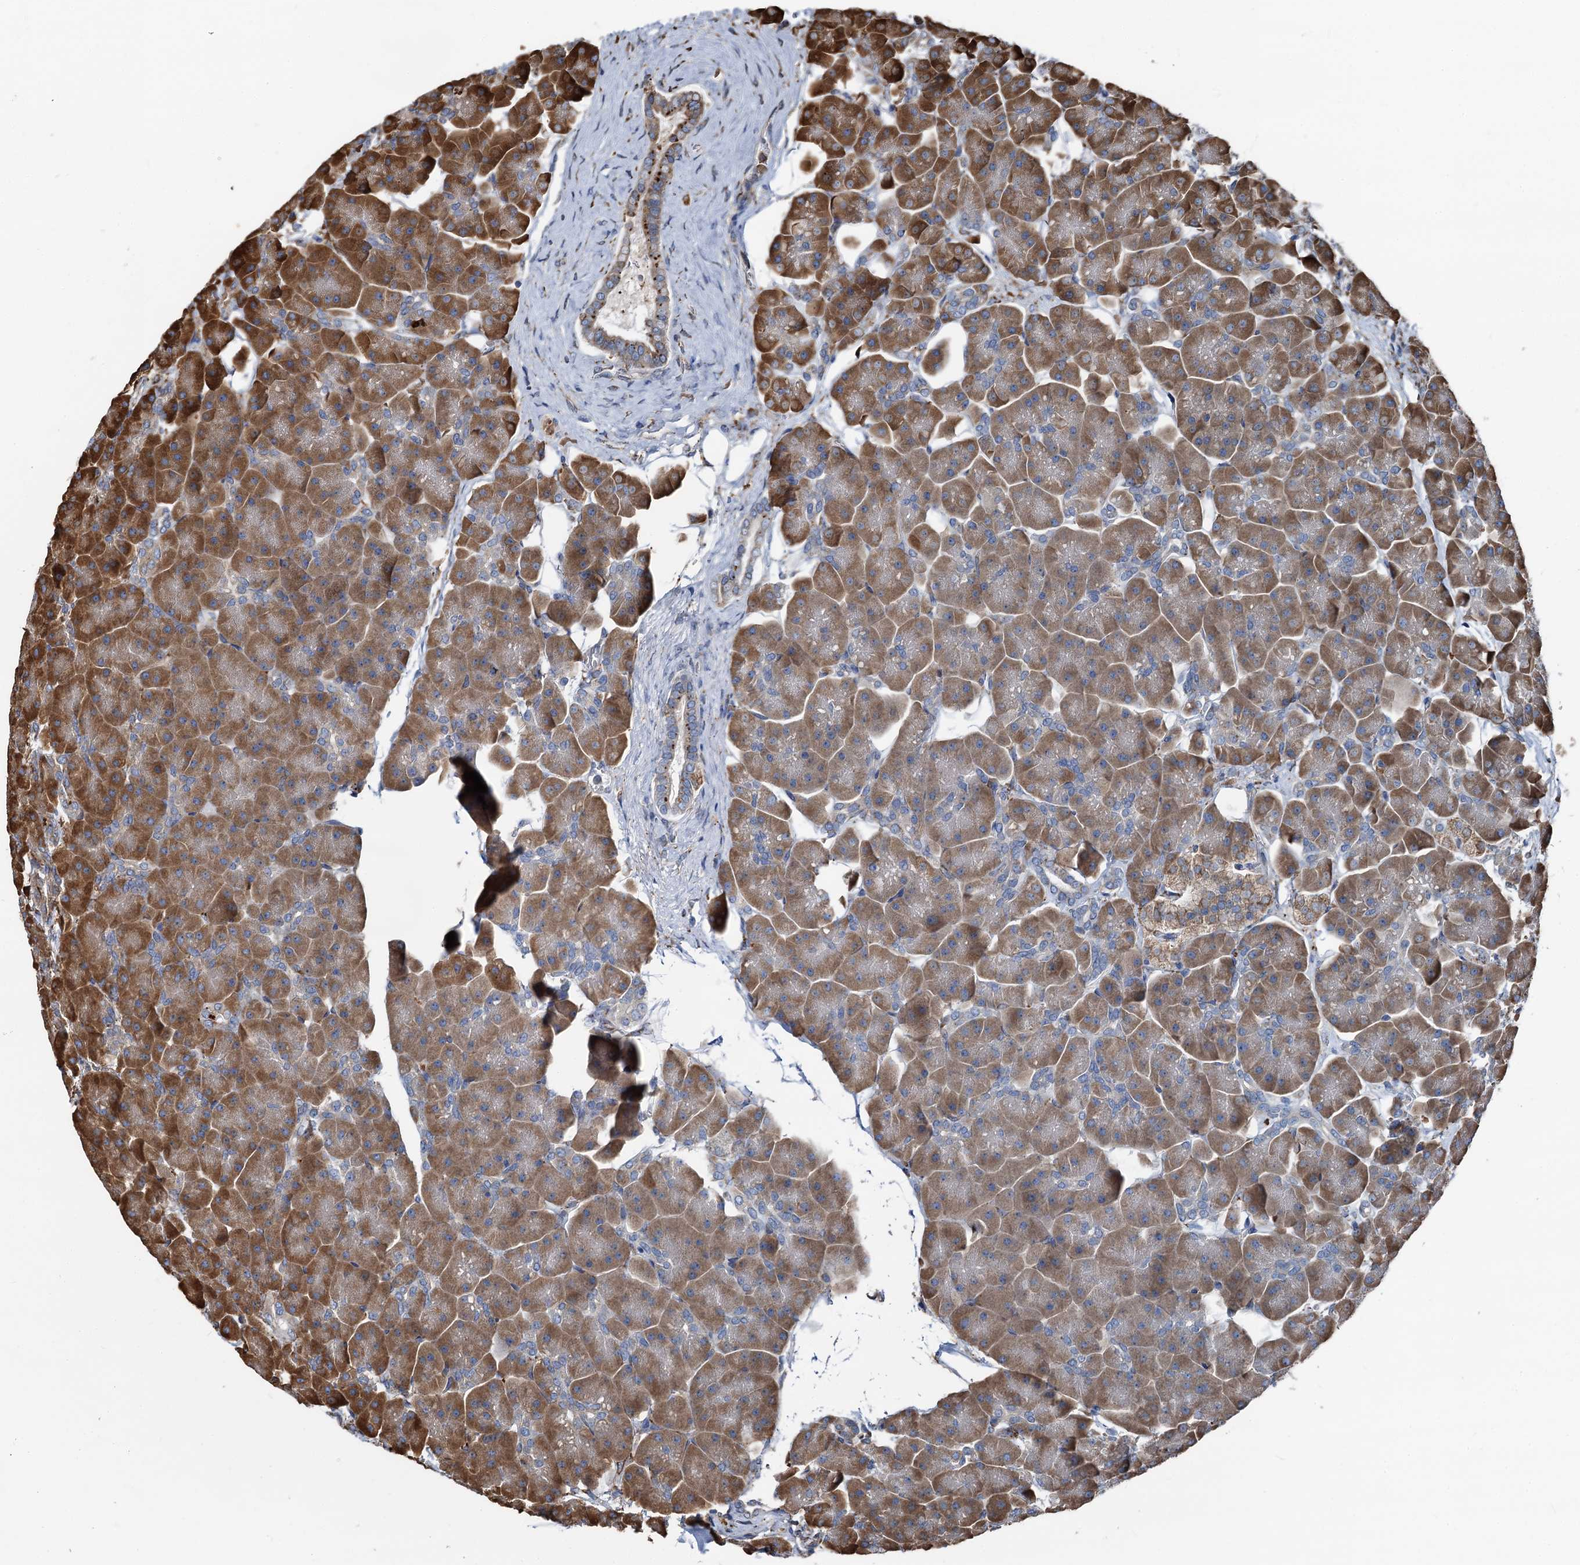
{"staining": {"intensity": "strong", "quantity": ">75%", "location": "cytoplasmic/membranous"}, "tissue": "pancreas", "cell_type": "Exocrine glandular cells", "image_type": "normal", "snomed": [{"axis": "morphology", "description": "Normal tissue, NOS"}, {"axis": "topography", "description": "Pancreas"}], "caption": "Brown immunohistochemical staining in unremarkable pancreas exhibits strong cytoplasmic/membranous staining in about >75% of exocrine glandular cells. Nuclei are stained in blue.", "gene": "NEURL1B", "patient": {"sex": "male", "age": 66}}